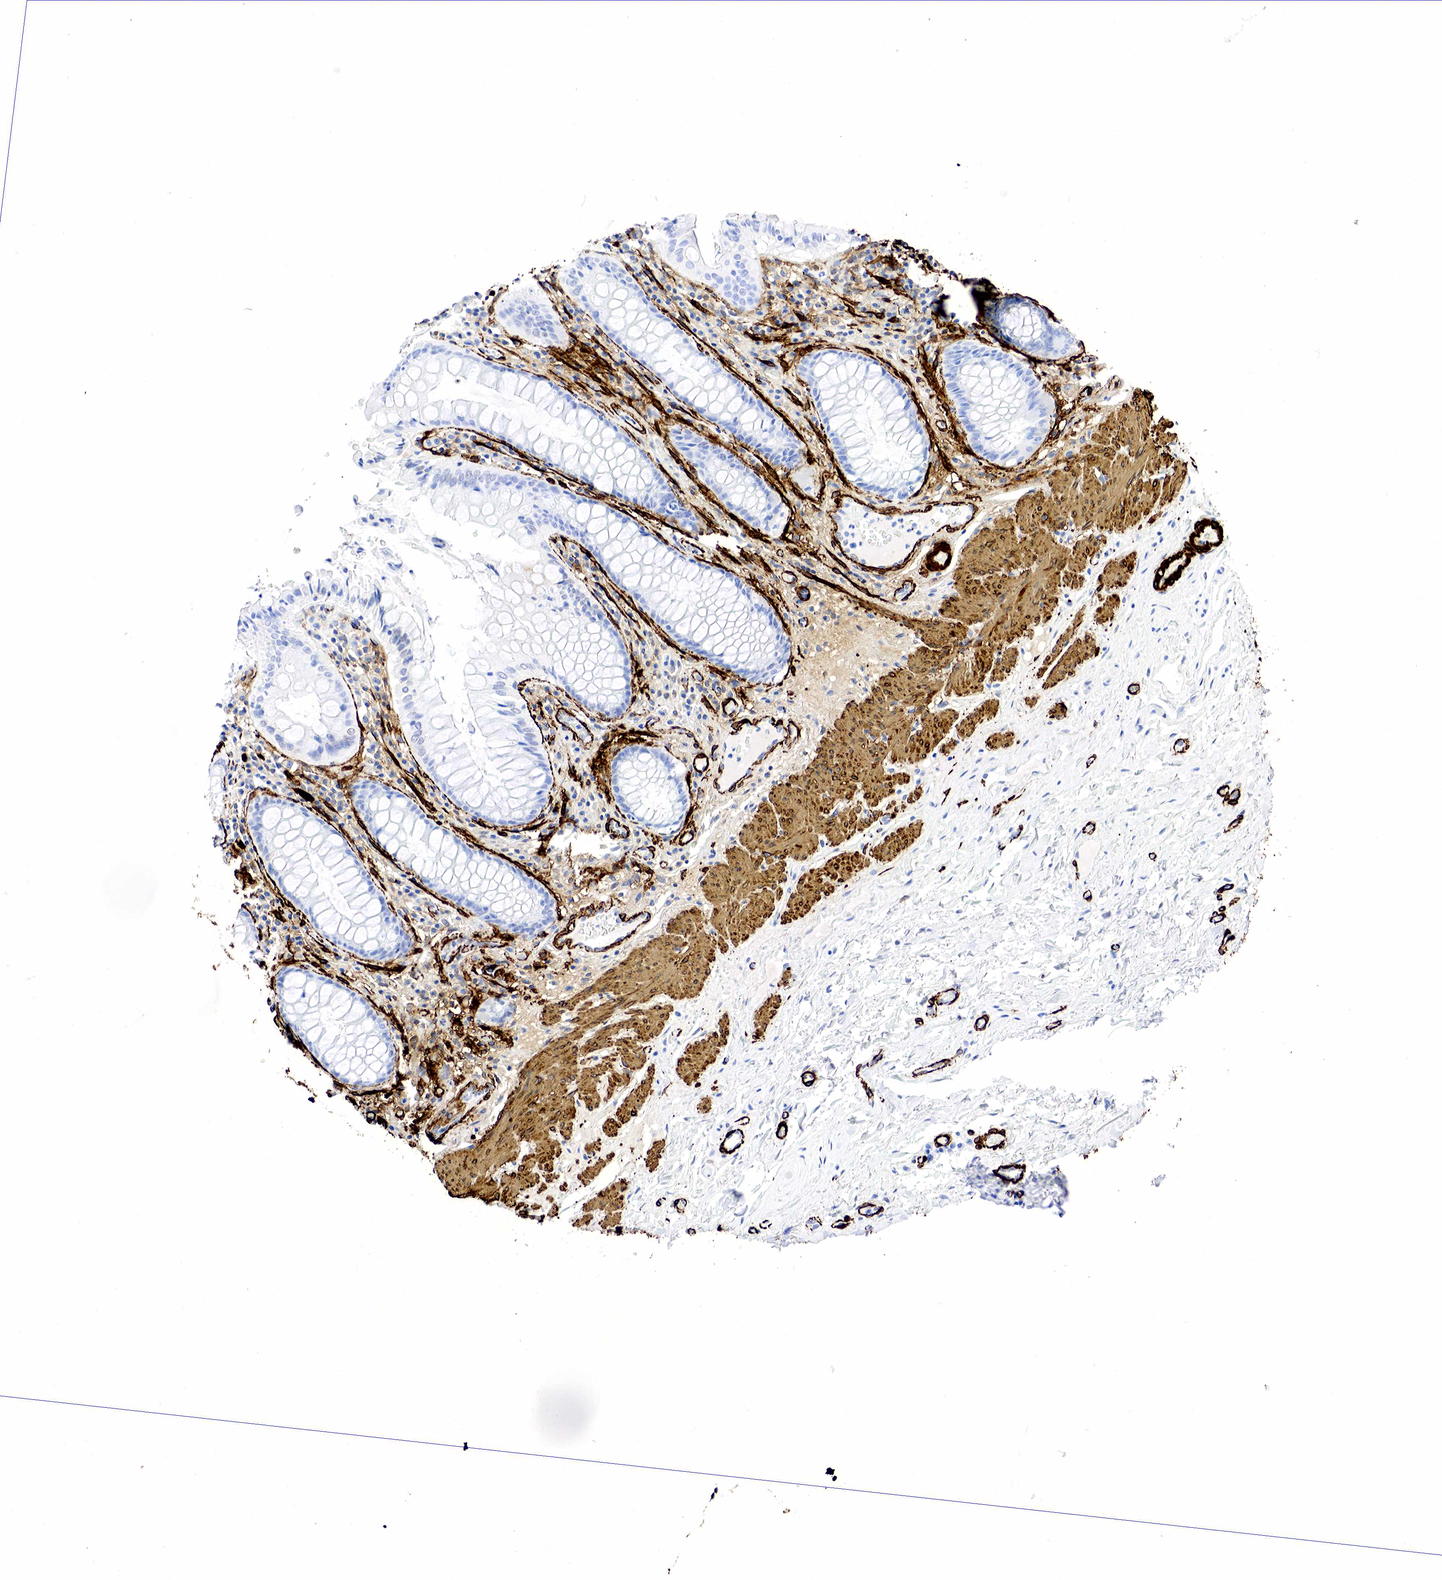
{"staining": {"intensity": "negative", "quantity": "none", "location": "none"}, "tissue": "rectum", "cell_type": "Glandular cells", "image_type": "normal", "snomed": [{"axis": "morphology", "description": "Normal tissue, NOS"}, {"axis": "topography", "description": "Rectum"}], "caption": "The micrograph exhibits no significant positivity in glandular cells of rectum. Brightfield microscopy of immunohistochemistry (IHC) stained with DAB (brown) and hematoxylin (blue), captured at high magnification.", "gene": "ACTA2", "patient": {"sex": "female", "age": 75}}